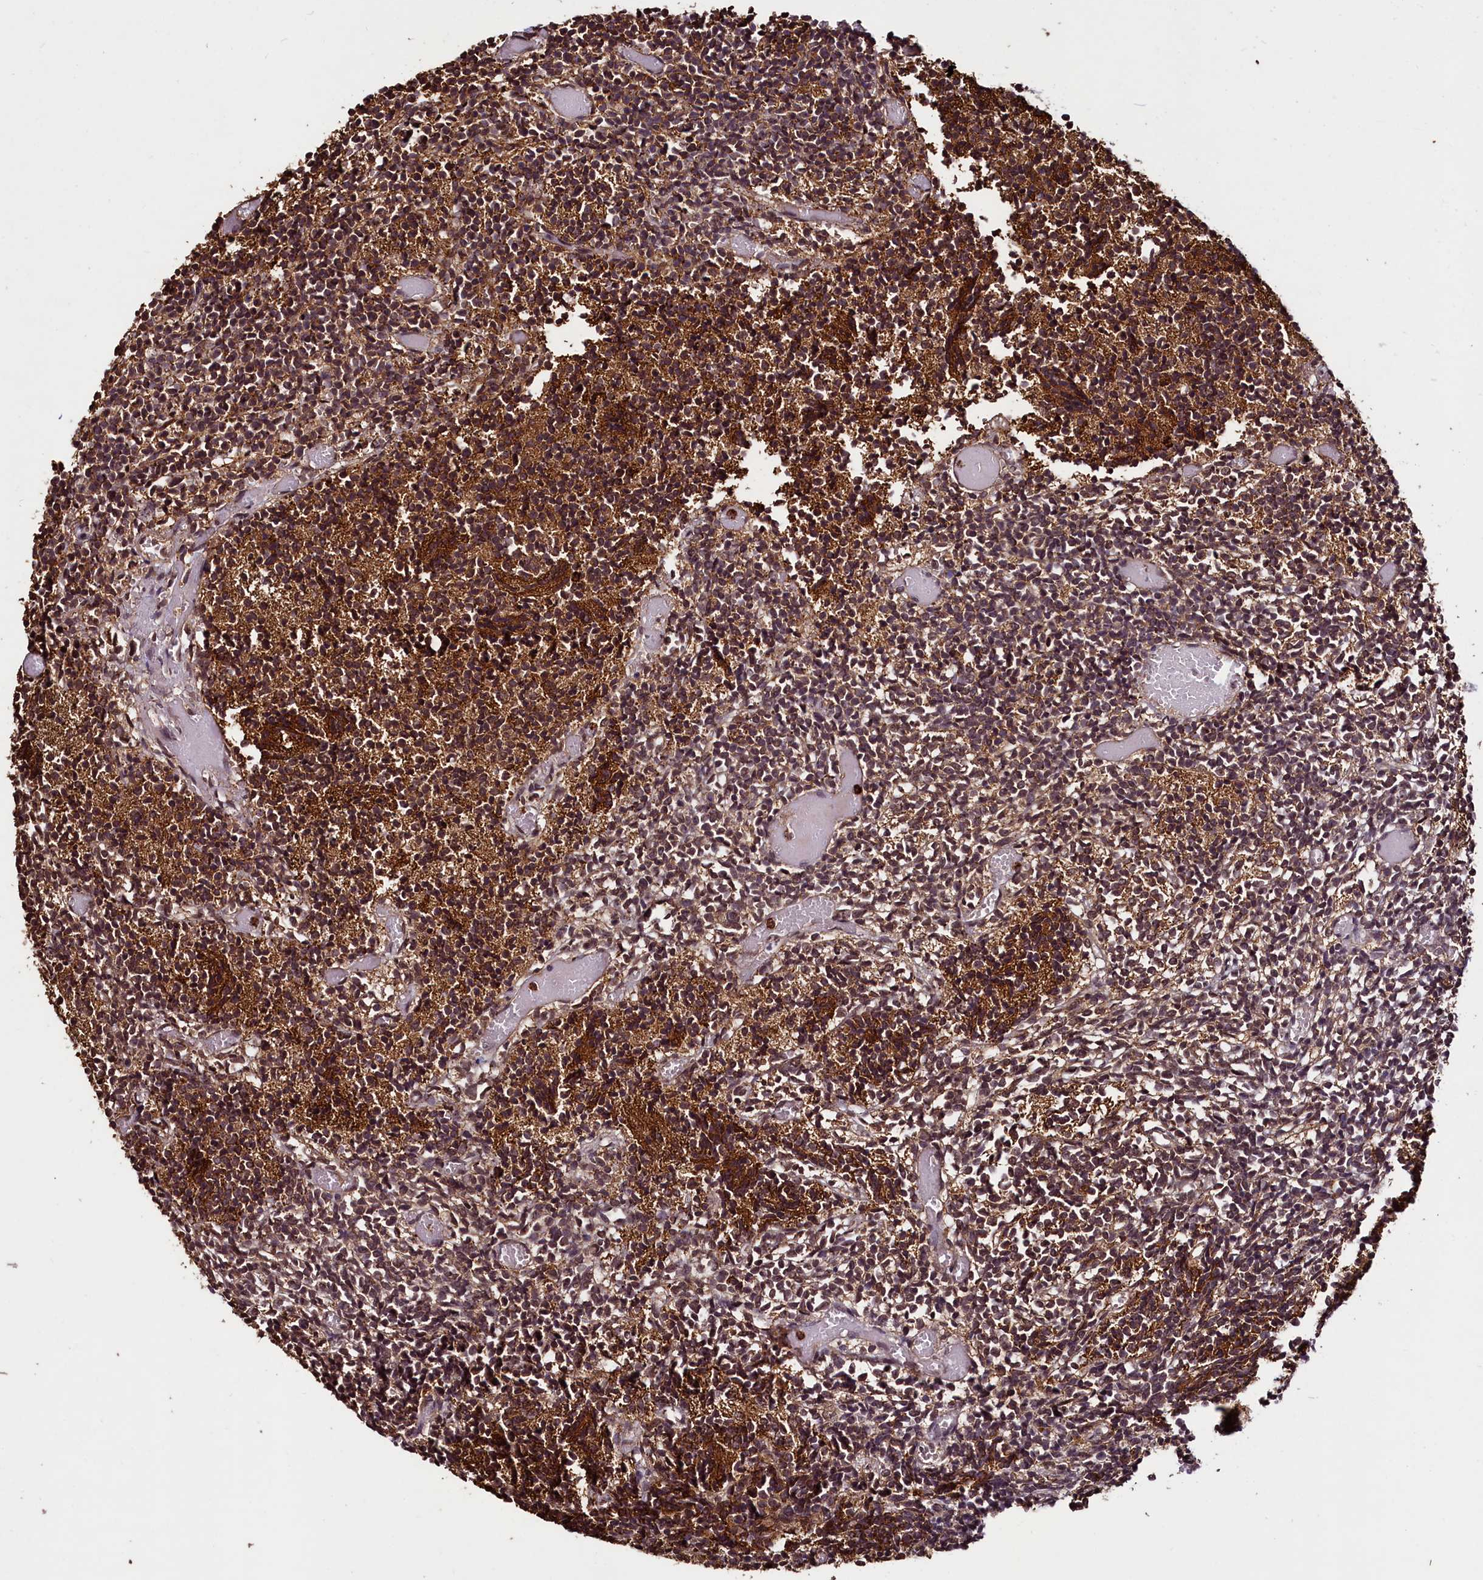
{"staining": {"intensity": "moderate", "quantity": "25%-75%", "location": "cytoplasmic/membranous,nuclear"}, "tissue": "glioma", "cell_type": "Tumor cells", "image_type": "cancer", "snomed": [{"axis": "morphology", "description": "Glioma, malignant, Low grade"}, {"axis": "topography", "description": "Brain"}], "caption": "High-power microscopy captured an immunohistochemistry (IHC) micrograph of glioma, revealing moderate cytoplasmic/membranous and nuclear staining in about 25%-75% of tumor cells.", "gene": "PALM", "patient": {"sex": "female", "age": 1}}